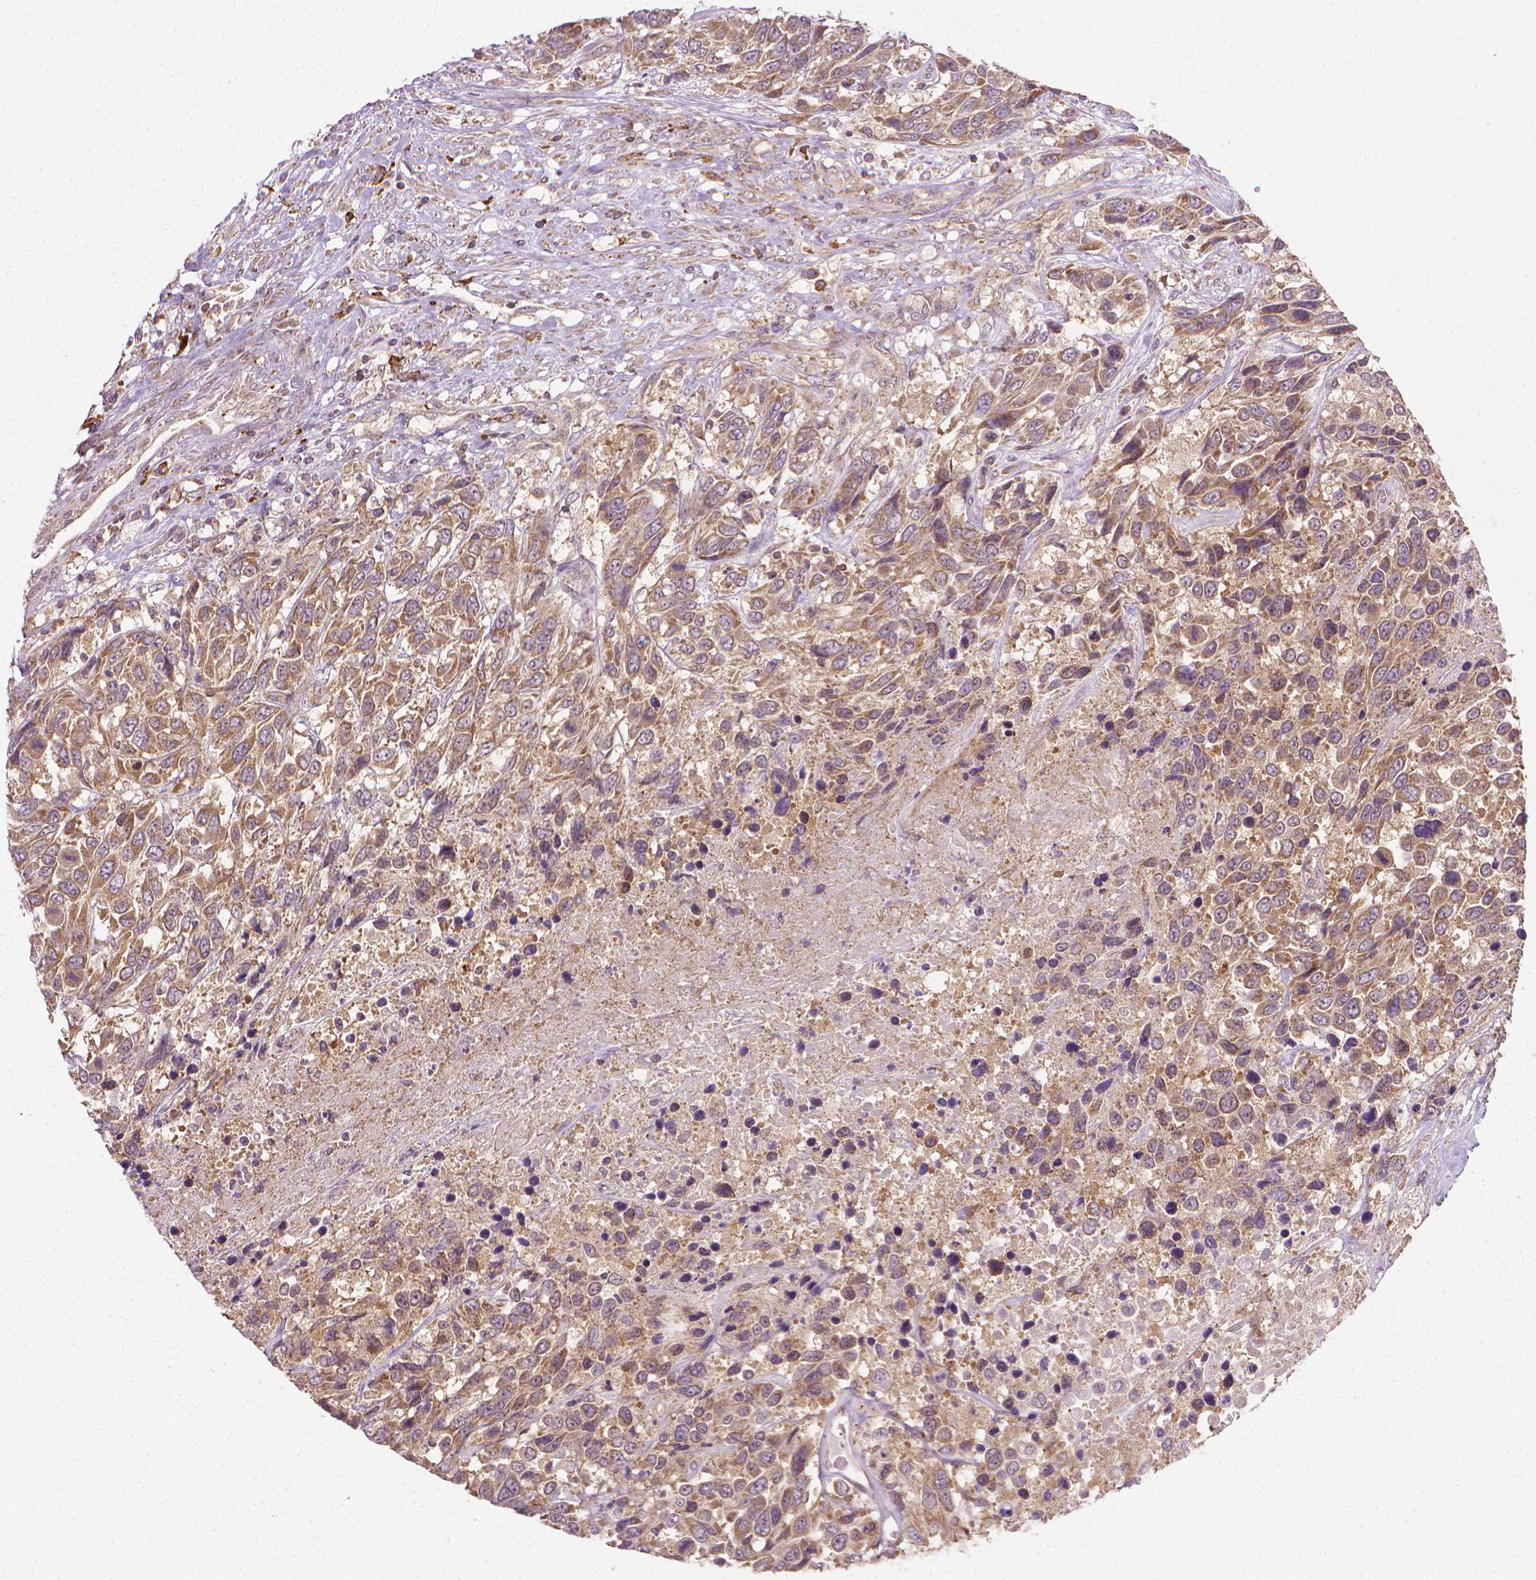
{"staining": {"intensity": "moderate", "quantity": ">75%", "location": "cytoplasmic/membranous"}, "tissue": "urothelial cancer", "cell_type": "Tumor cells", "image_type": "cancer", "snomed": [{"axis": "morphology", "description": "Urothelial carcinoma, High grade"}, {"axis": "topography", "description": "Urinary bladder"}], "caption": "This is a histology image of IHC staining of high-grade urothelial carcinoma, which shows moderate positivity in the cytoplasmic/membranous of tumor cells.", "gene": "PRAG1", "patient": {"sex": "female", "age": 70}}